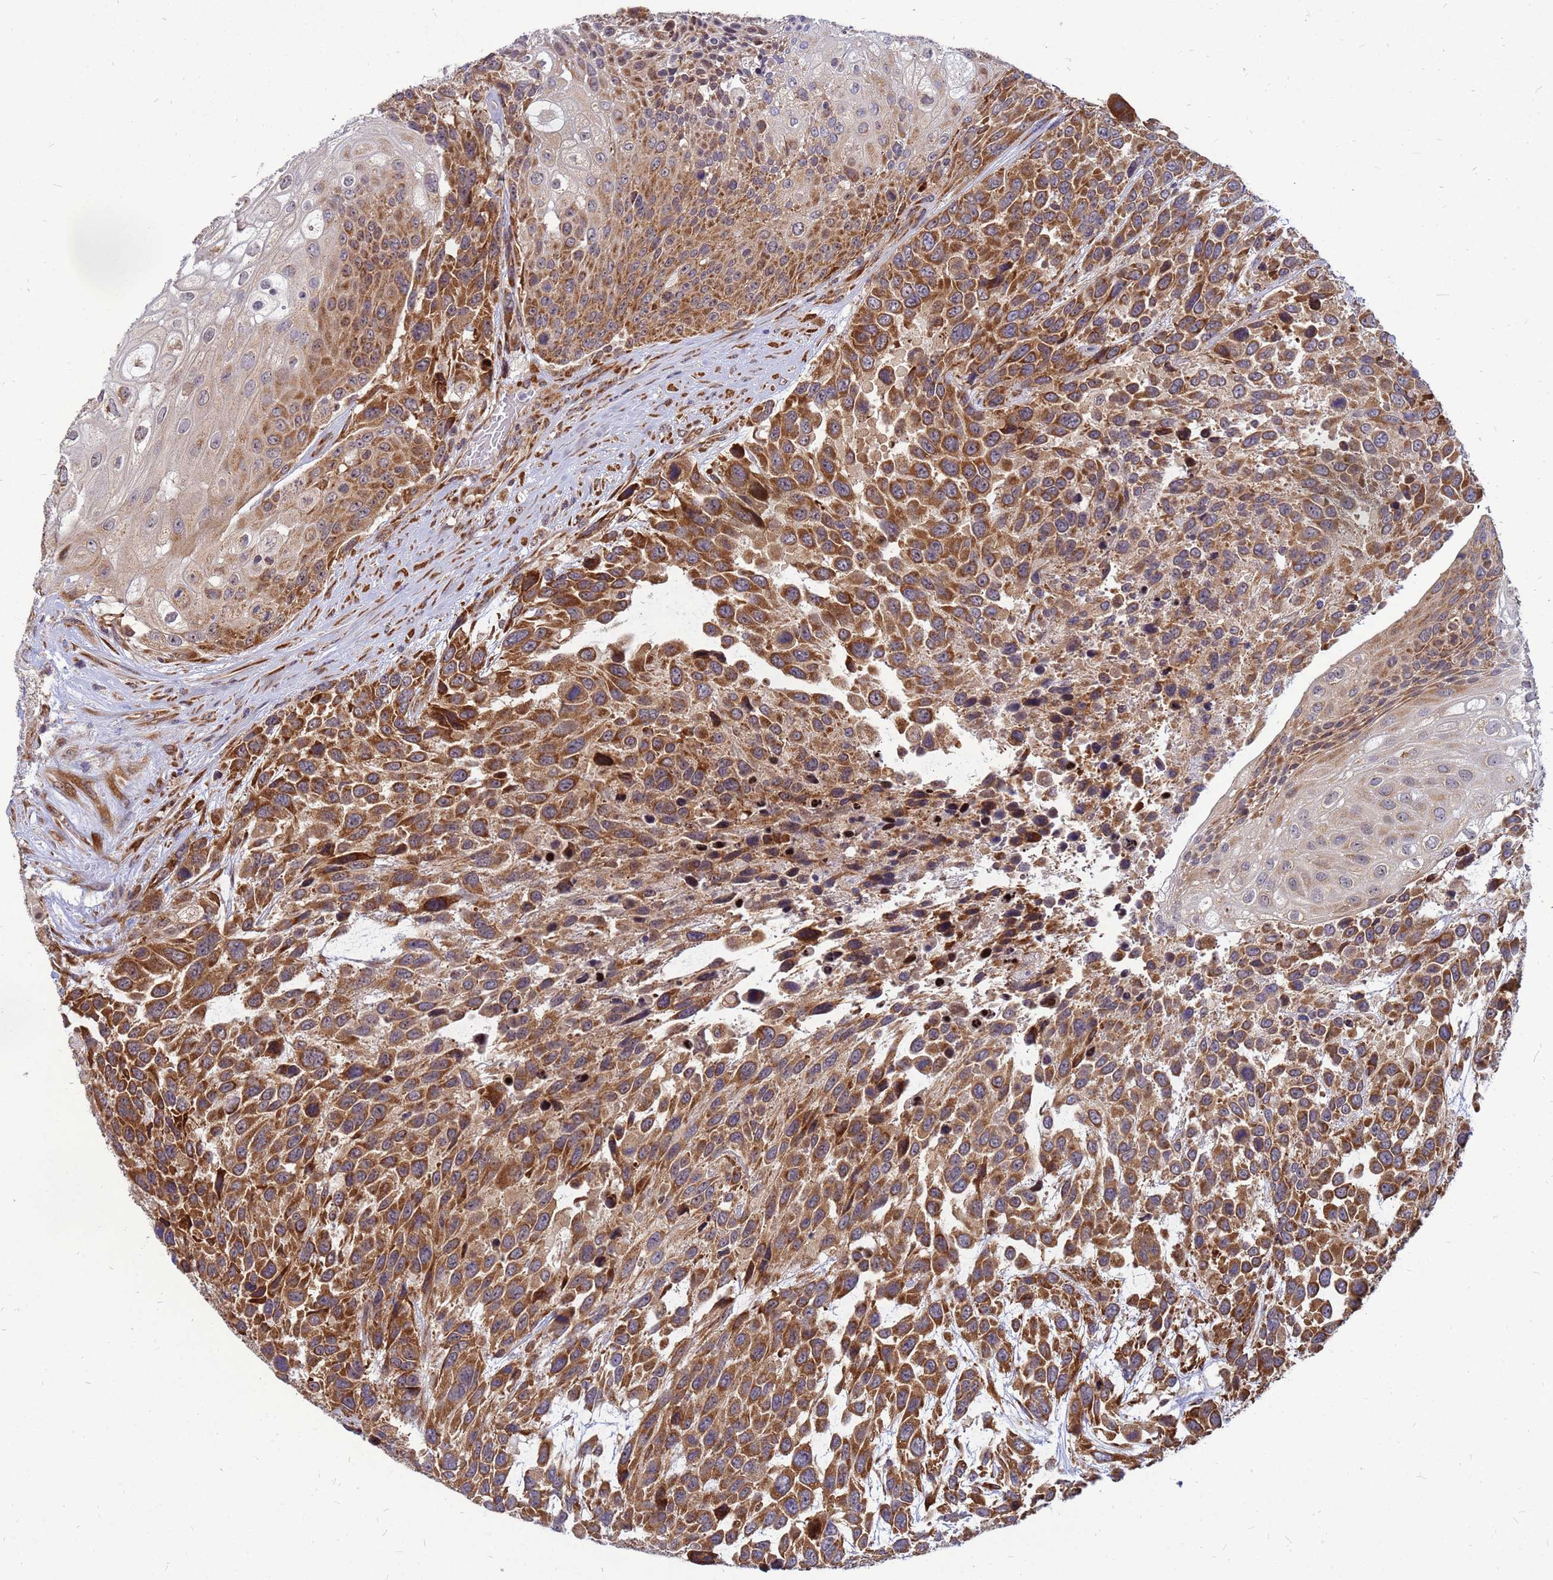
{"staining": {"intensity": "strong", "quantity": ">75%", "location": "cytoplasmic/membranous"}, "tissue": "urothelial cancer", "cell_type": "Tumor cells", "image_type": "cancer", "snomed": [{"axis": "morphology", "description": "Urothelial carcinoma, High grade"}, {"axis": "topography", "description": "Urinary bladder"}], "caption": "Immunohistochemical staining of urothelial cancer exhibits high levels of strong cytoplasmic/membranous protein positivity in approximately >75% of tumor cells.", "gene": "RPL8", "patient": {"sex": "female", "age": 70}}